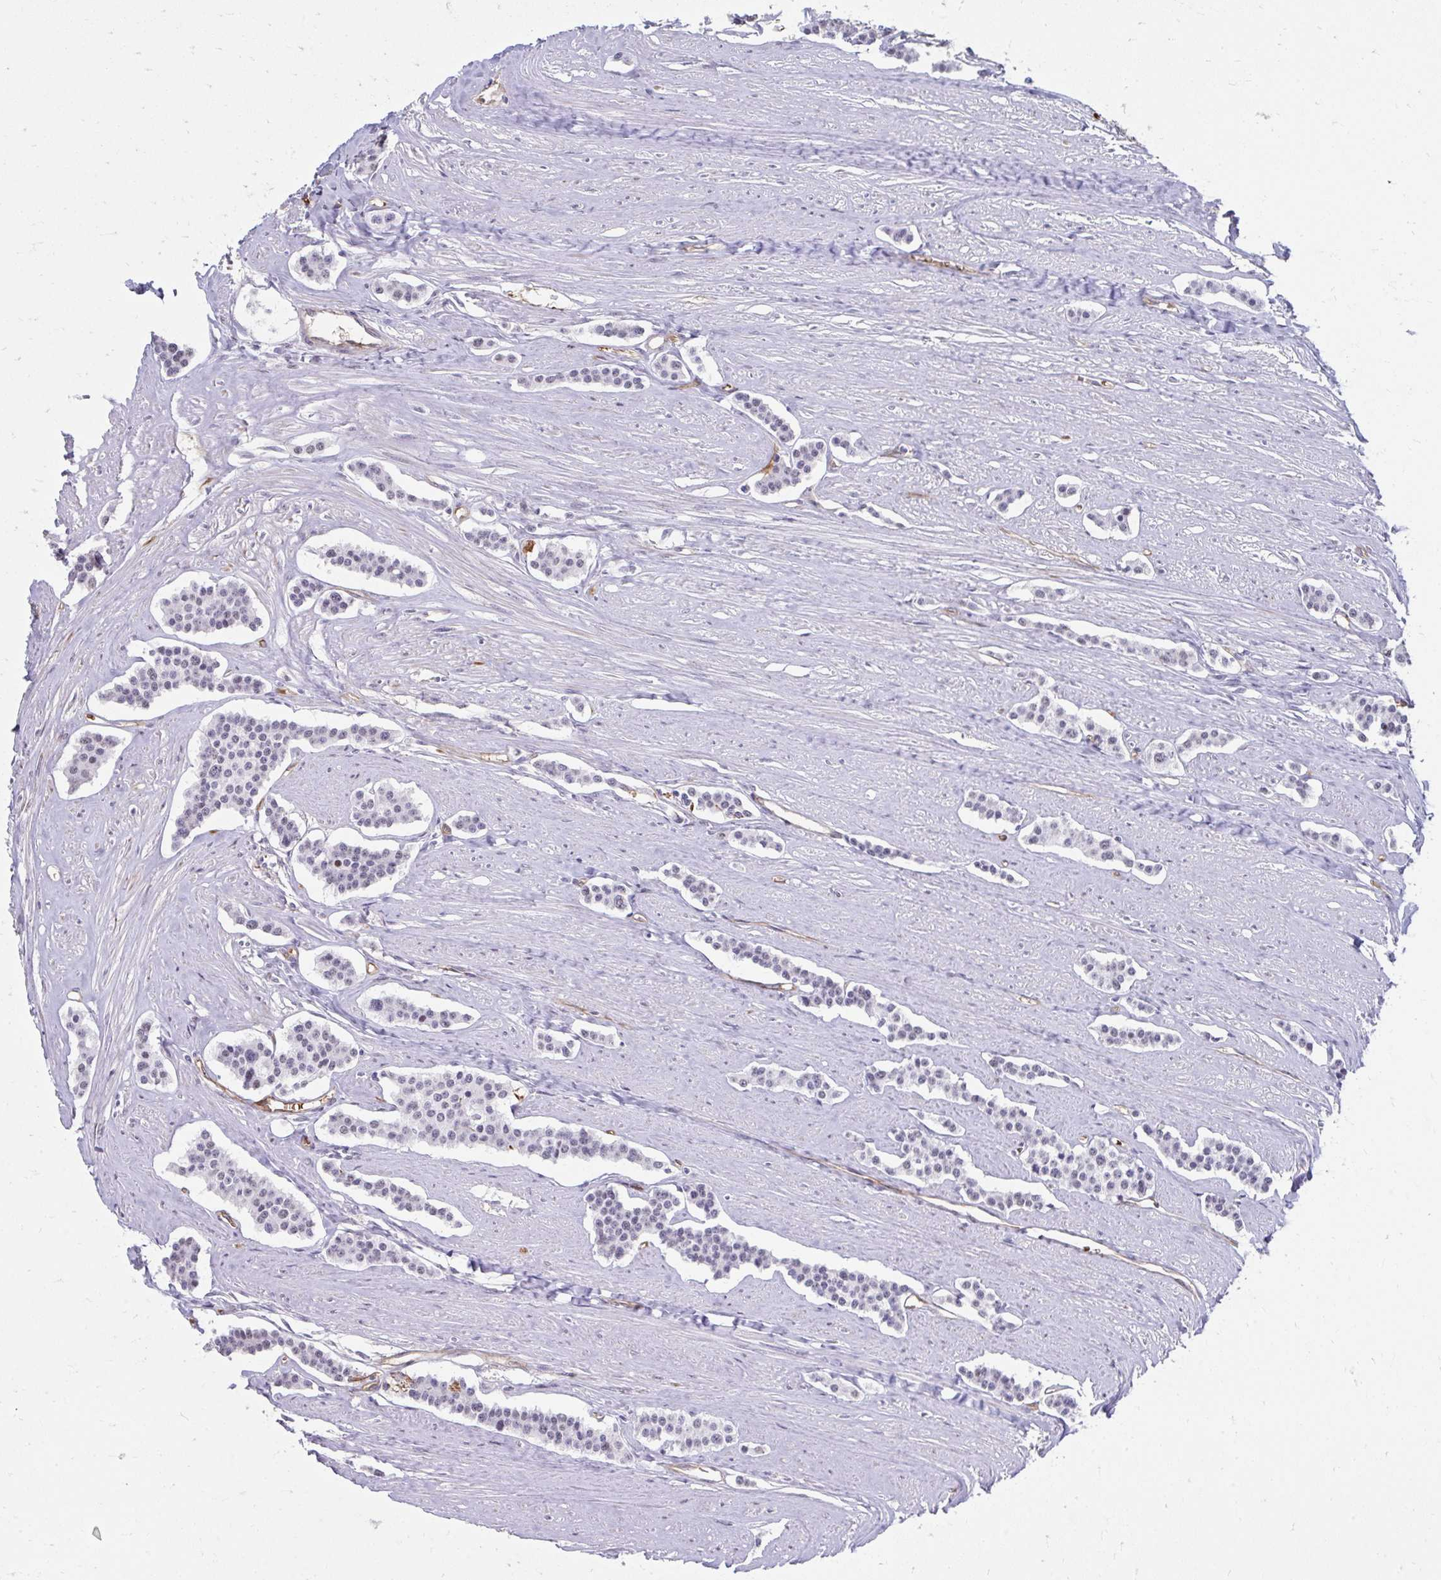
{"staining": {"intensity": "moderate", "quantity": "<25%", "location": "nuclear"}, "tissue": "carcinoid", "cell_type": "Tumor cells", "image_type": "cancer", "snomed": [{"axis": "morphology", "description": "Carcinoid, malignant, NOS"}, {"axis": "topography", "description": "Small intestine"}], "caption": "There is low levels of moderate nuclear positivity in tumor cells of carcinoid (malignant), as demonstrated by immunohistochemical staining (brown color).", "gene": "FOXN3", "patient": {"sex": "male", "age": 60}}